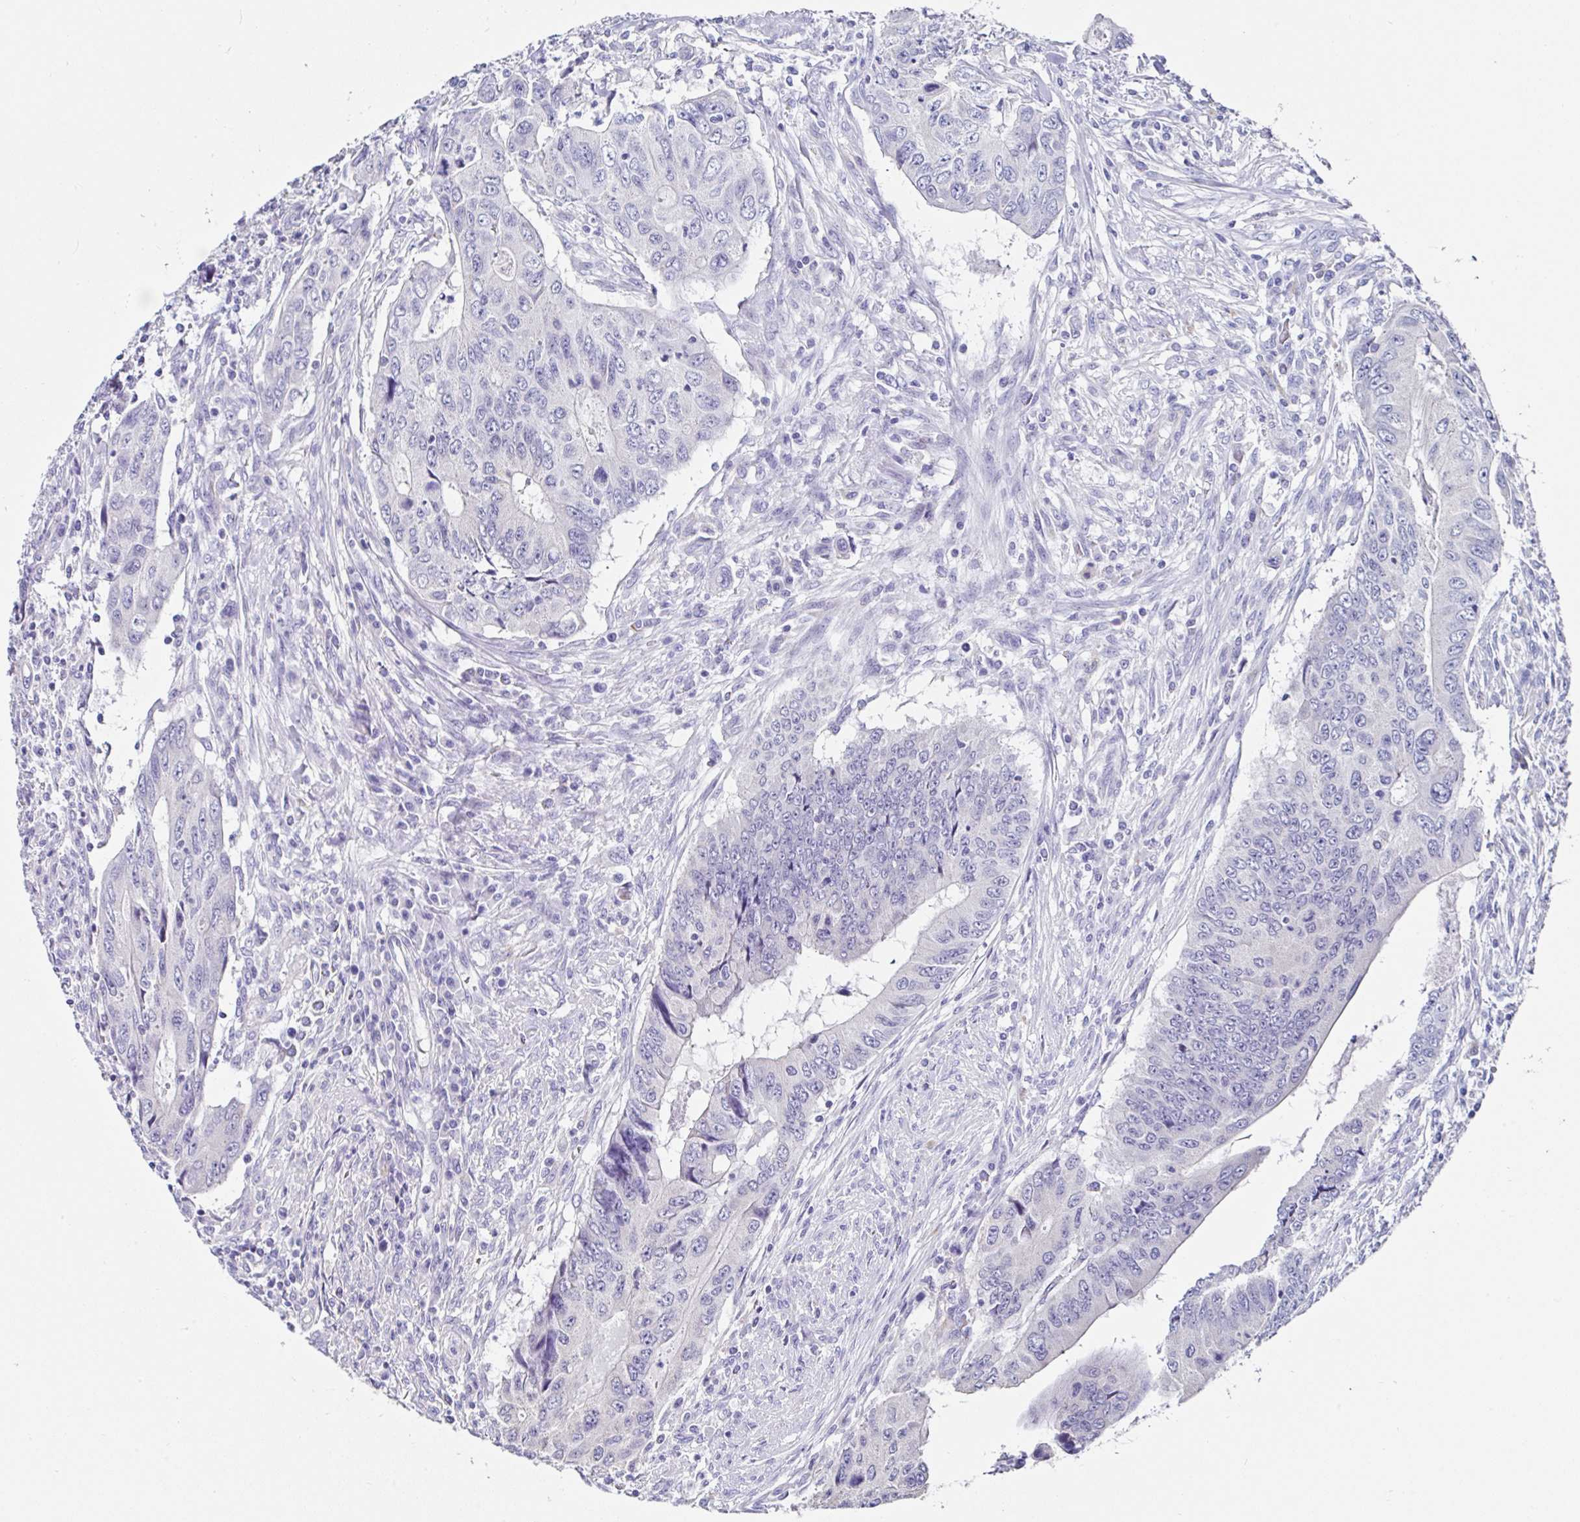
{"staining": {"intensity": "negative", "quantity": "none", "location": "none"}, "tissue": "colorectal cancer", "cell_type": "Tumor cells", "image_type": "cancer", "snomed": [{"axis": "morphology", "description": "Adenocarcinoma, NOS"}, {"axis": "topography", "description": "Colon"}], "caption": "Adenocarcinoma (colorectal) was stained to show a protein in brown. There is no significant positivity in tumor cells. (DAB (3,3'-diaminobenzidine) immunohistochemistry (IHC) visualized using brightfield microscopy, high magnification).", "gene": "TMPRSS11E", "patient": {"sex": "male", "age": 53}}